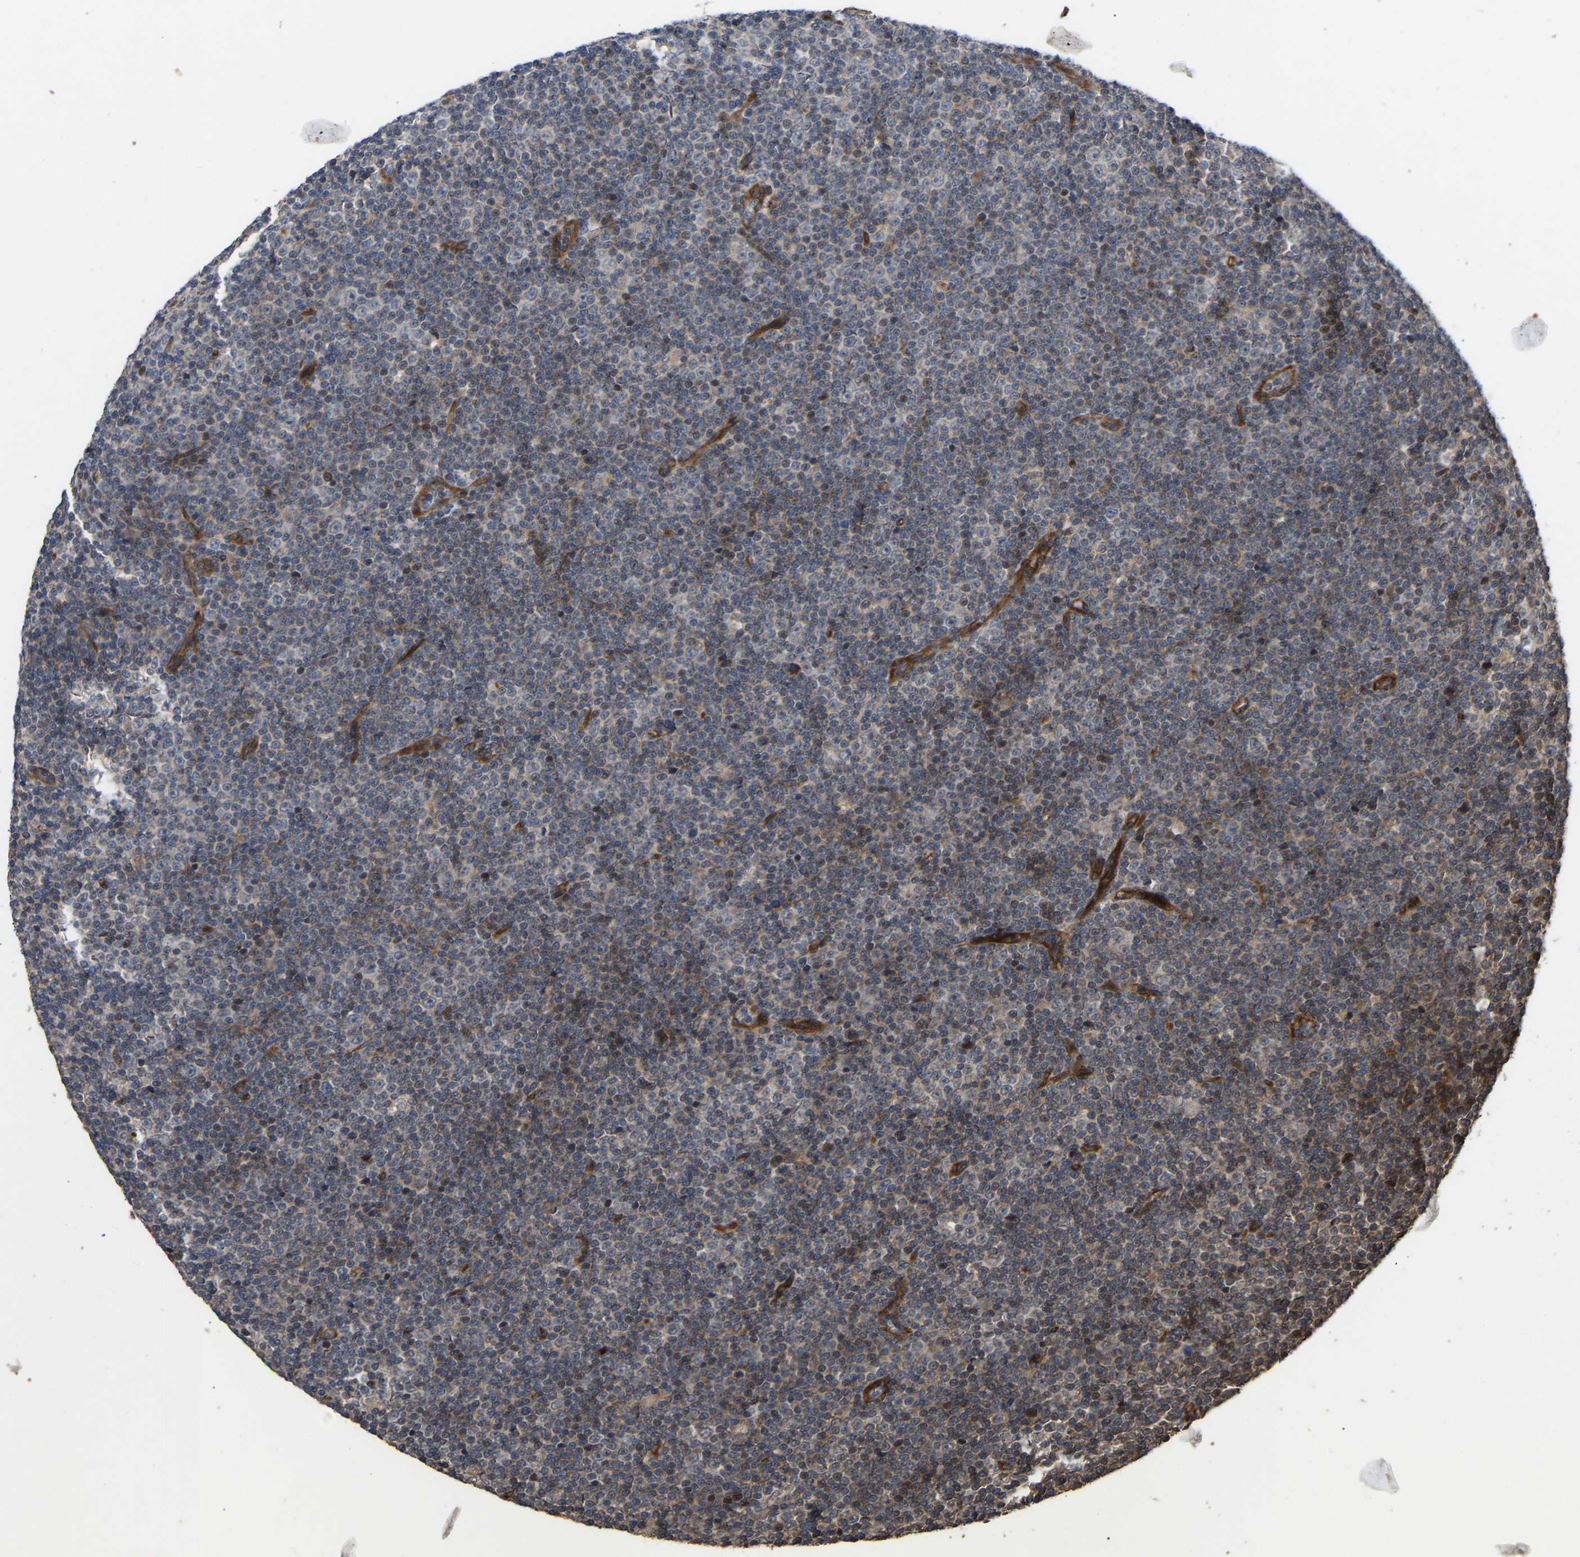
{"staining": {"intensity": "moderate", "quantity": "25%-75%", "location": "cytoplasmic/membranous"}, "tissue": "lymphoma", "cell_type": "Tumor cells", "image_type": "cancer", "snomed": [{"axis": "morphology", "description": "Malignant lymphoma, non-Hodgkin's type, Low grade"}, {"axis": "topography", "description": "Lymph node"}], "caption": "Protein staining of low-grade malignant lymphoma, non-Hodgkin's type tissue reveals moderate cytoplasmic/membranous positivity in about 25%-75% of tumor cells.", "gene": "STAU1", "patient": {"sex": "female", "age": 67}}